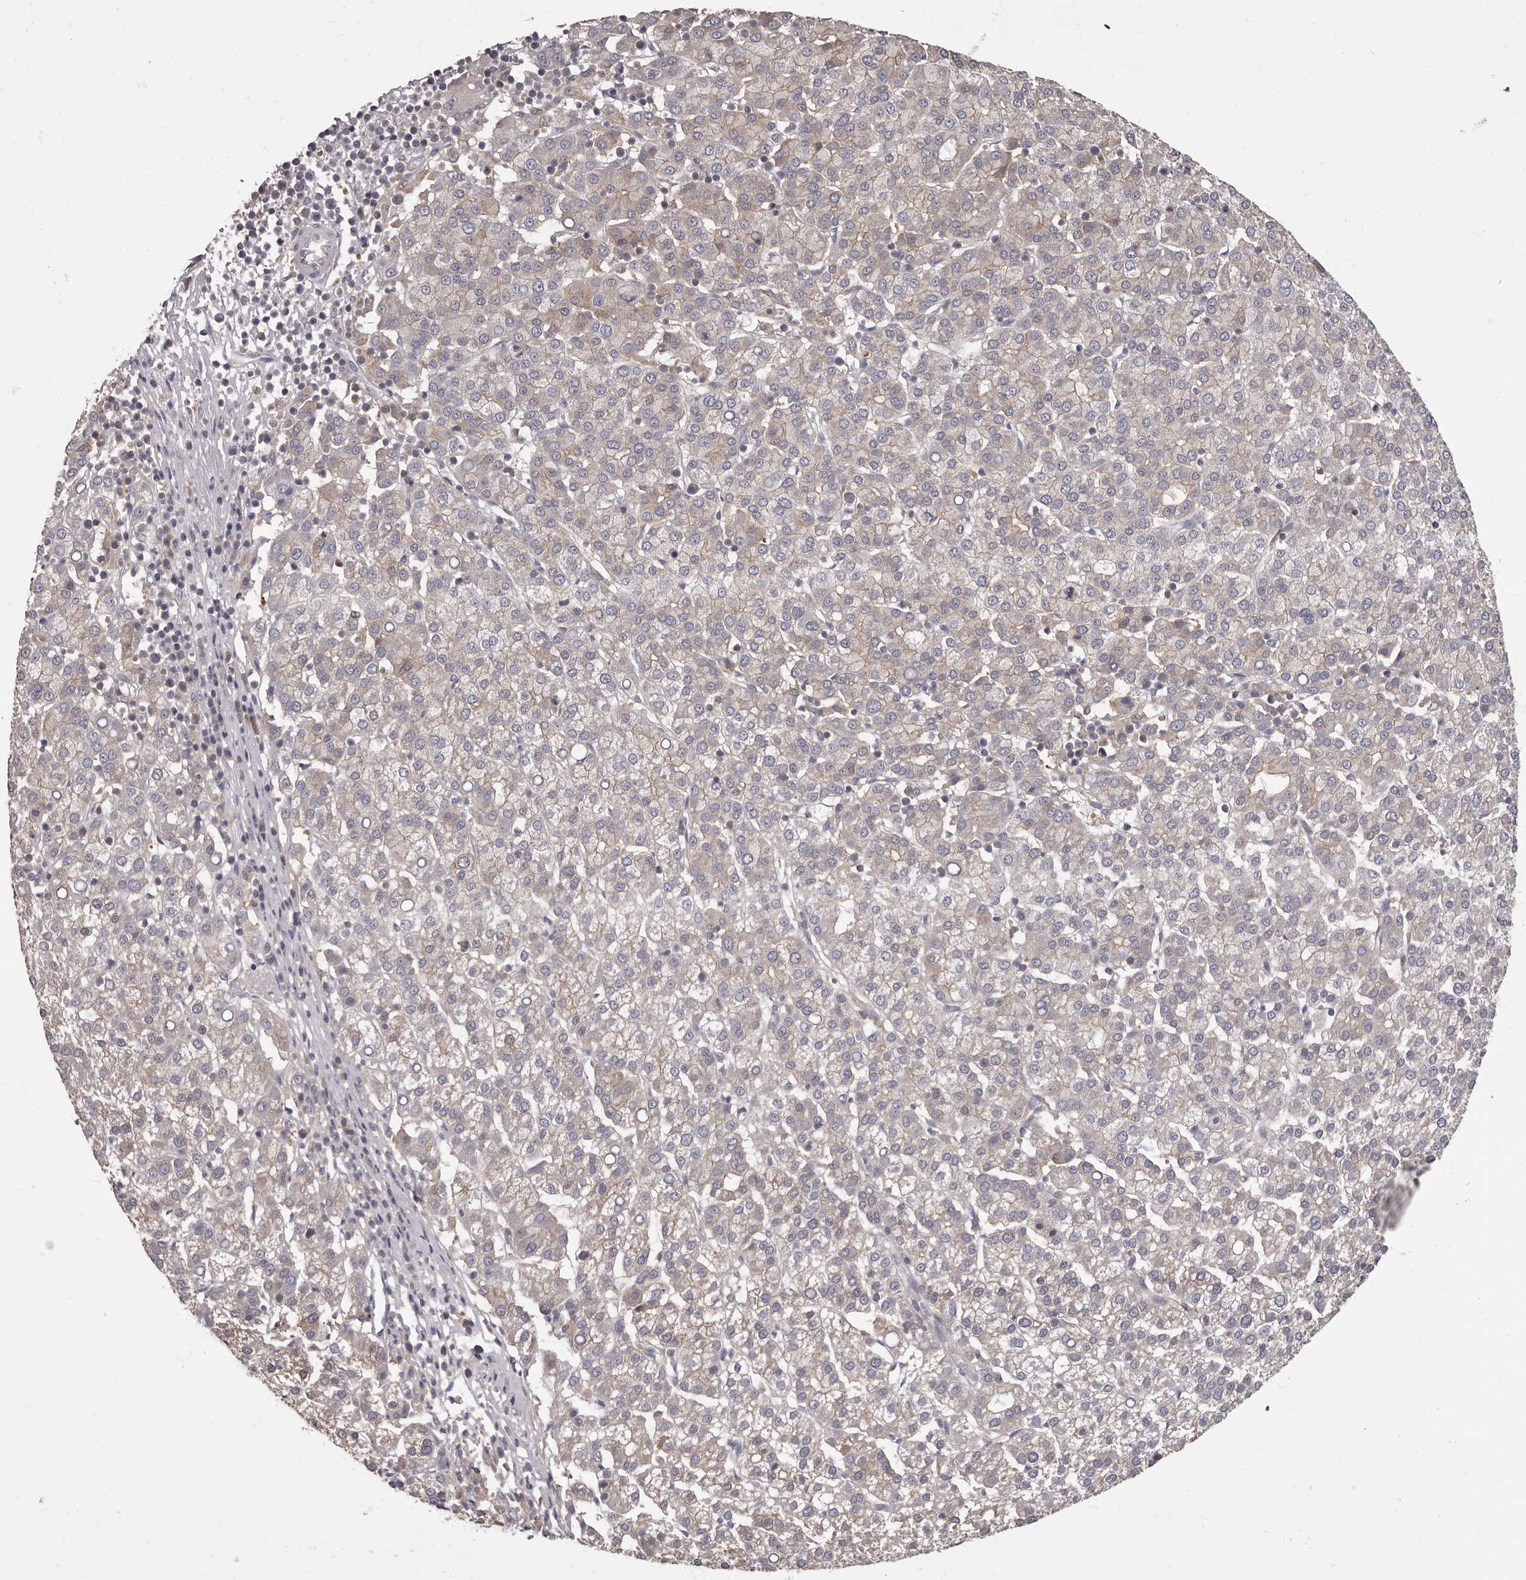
{"staining": {"intensity": "weak", "quantity": "<25%", "location": "cytoplasmic/membranous"}, "tissue": "liver cancer", "cell_type": "Tumor cells", "image_type": "cancer", "snomed": [{"axis": "morphology", "description": "Carcinoma, Hepatocellular, NOS"}, {"axis": "topography", "description": "Liver"}], "caption": "An image of hepatocellular carcinoma (liver) stained for a protein displays no brown staining in tumor cells.", "gene": "APEH", "patient": {"sex": "female", "age": 58}}